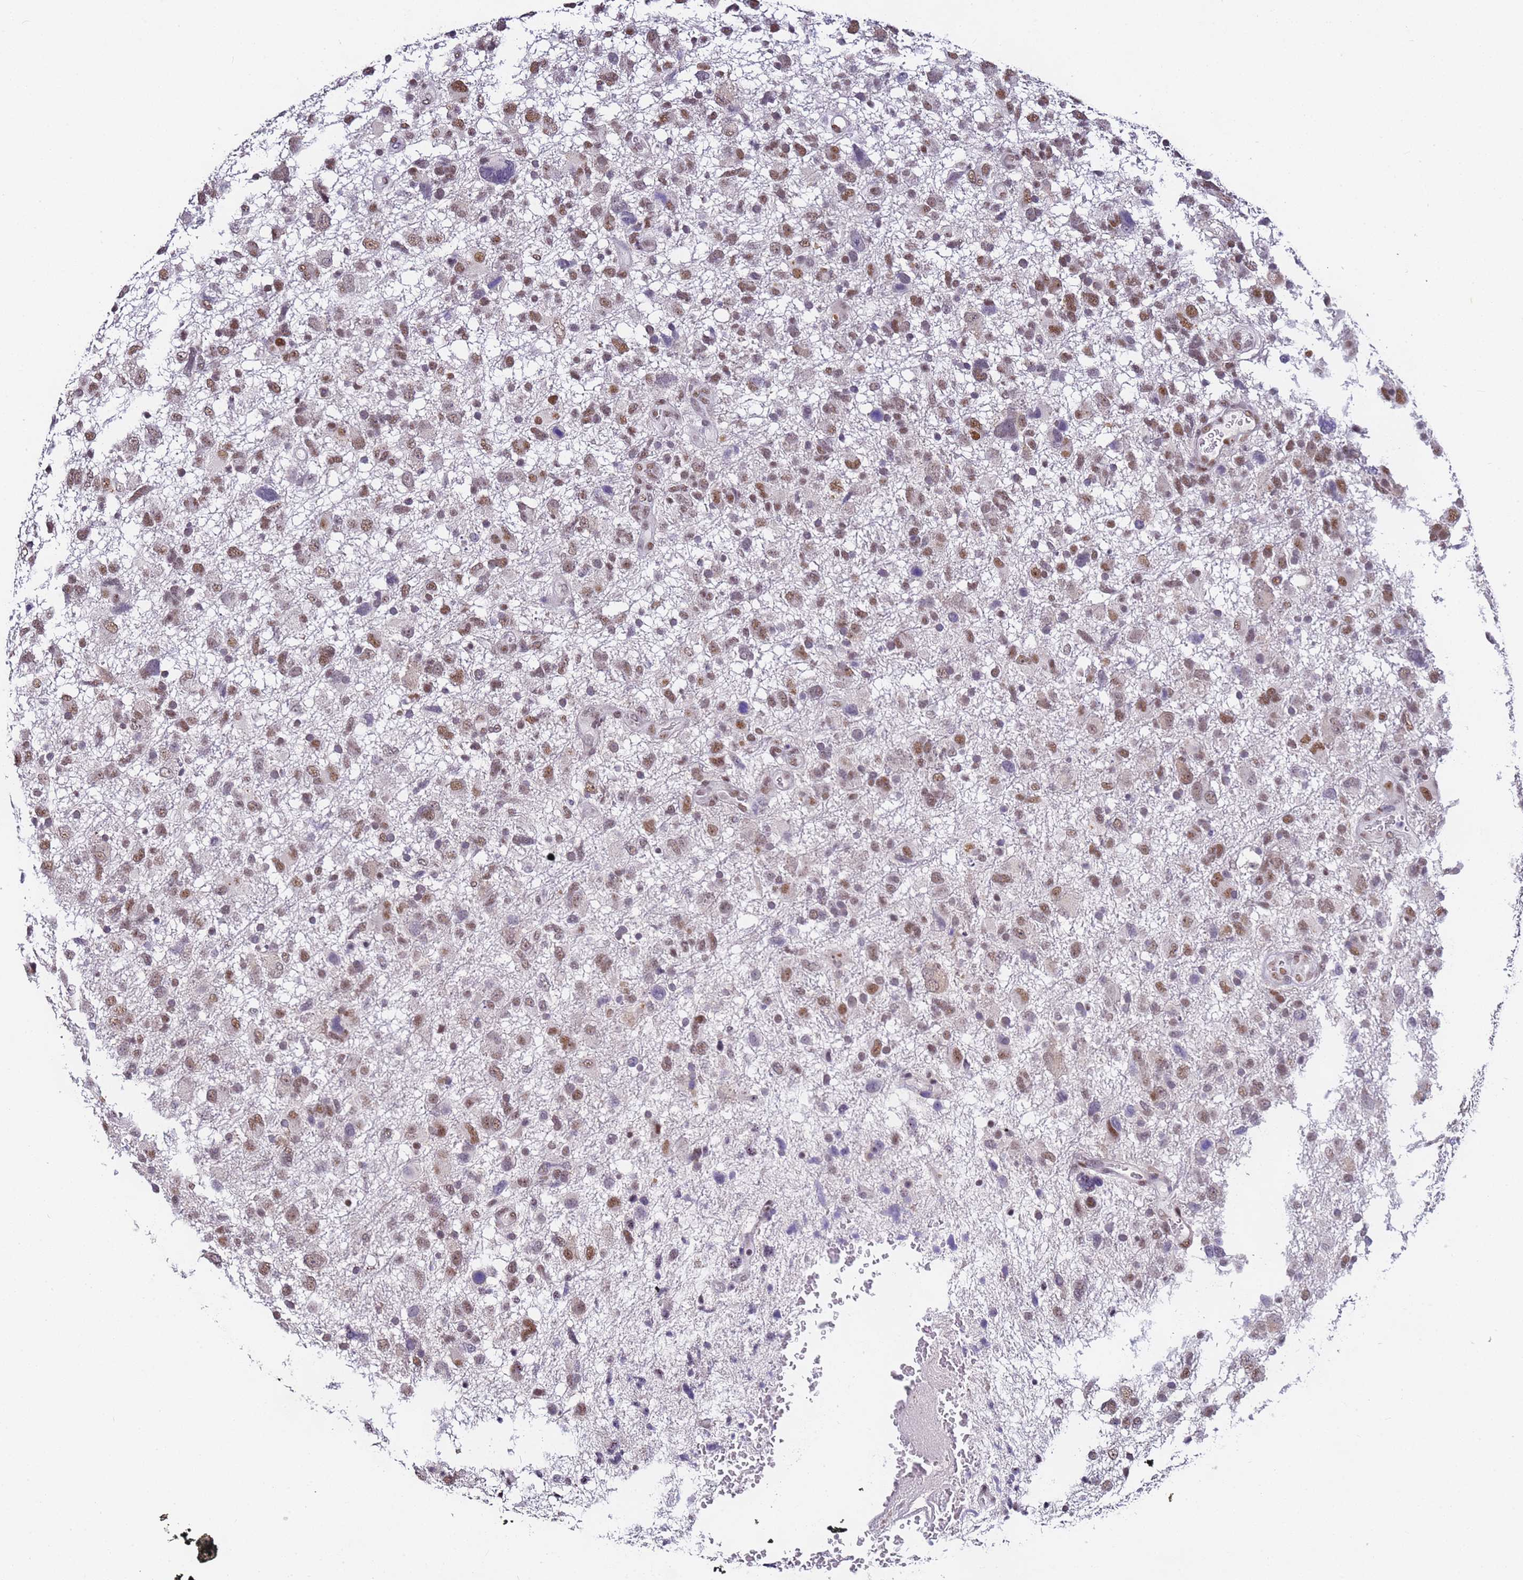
{"staining": {"intensity": "moderate", "quantity": ">75%", "location": "nuclear"}, "tissue": "glioma", "cell_type": "Tumor cells", "image_type": "cancer", "snomed": [{"axis": "morphology", "description": "Glioma, malignant, High grade"}, {"axis": "topography", "description": "Brain"}], "caption": "This image shows immunohistochemistry staining of glioma, with medium moderate nuclear staining in about >75% of tumor cells.", "gene": "FNBP4", "patient": {"sex": "male", "age": 61}}